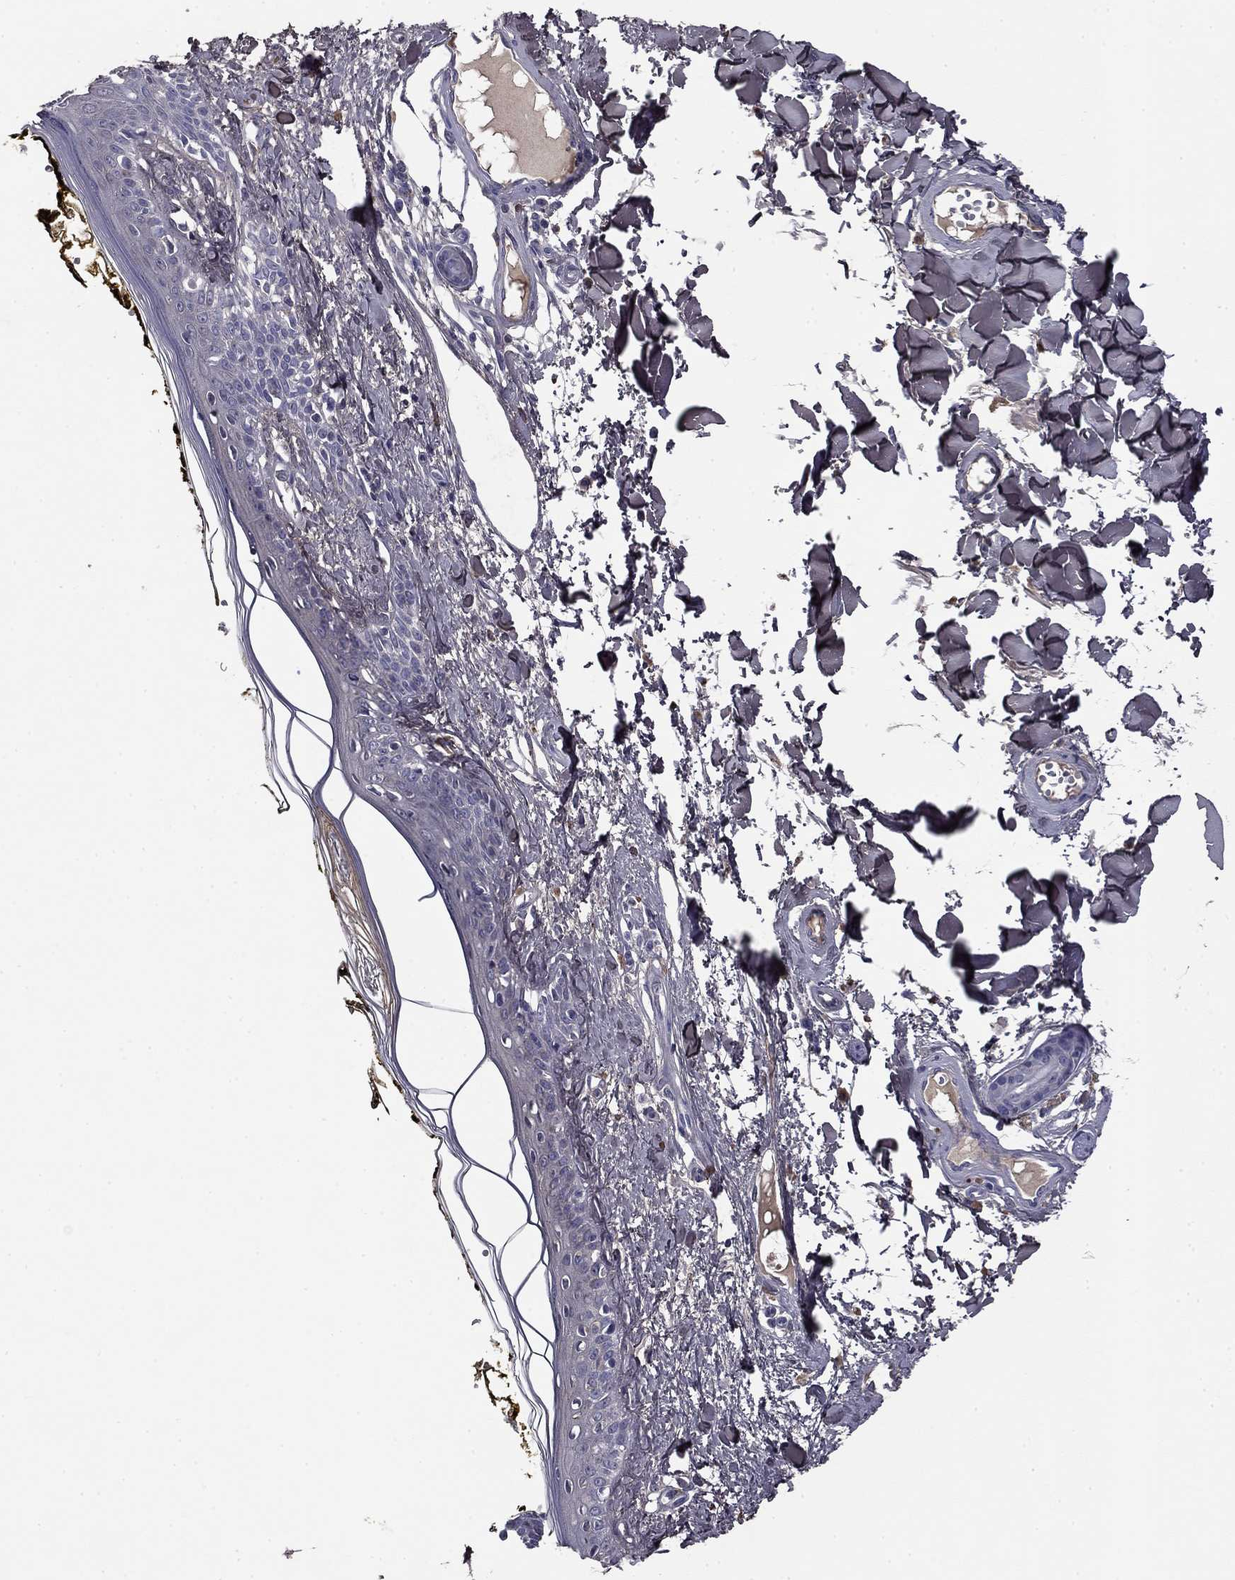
{"staining": {"intensity": "negative", "quantity": "none", "location": "none"}, "tissue": "skin", "cell_type": "Fibroblasts", "image_type": "normal", "snomed": [{"axis": "morphology", "description": "Normal tissue, NOS"}, {"axis": "topography", "description": "Skin"}], "caption": "Fibroblasts show no significant protein staining in benign skin.", "gene": "COL2A1", "patient": {"sex": "male", "age": 76}}